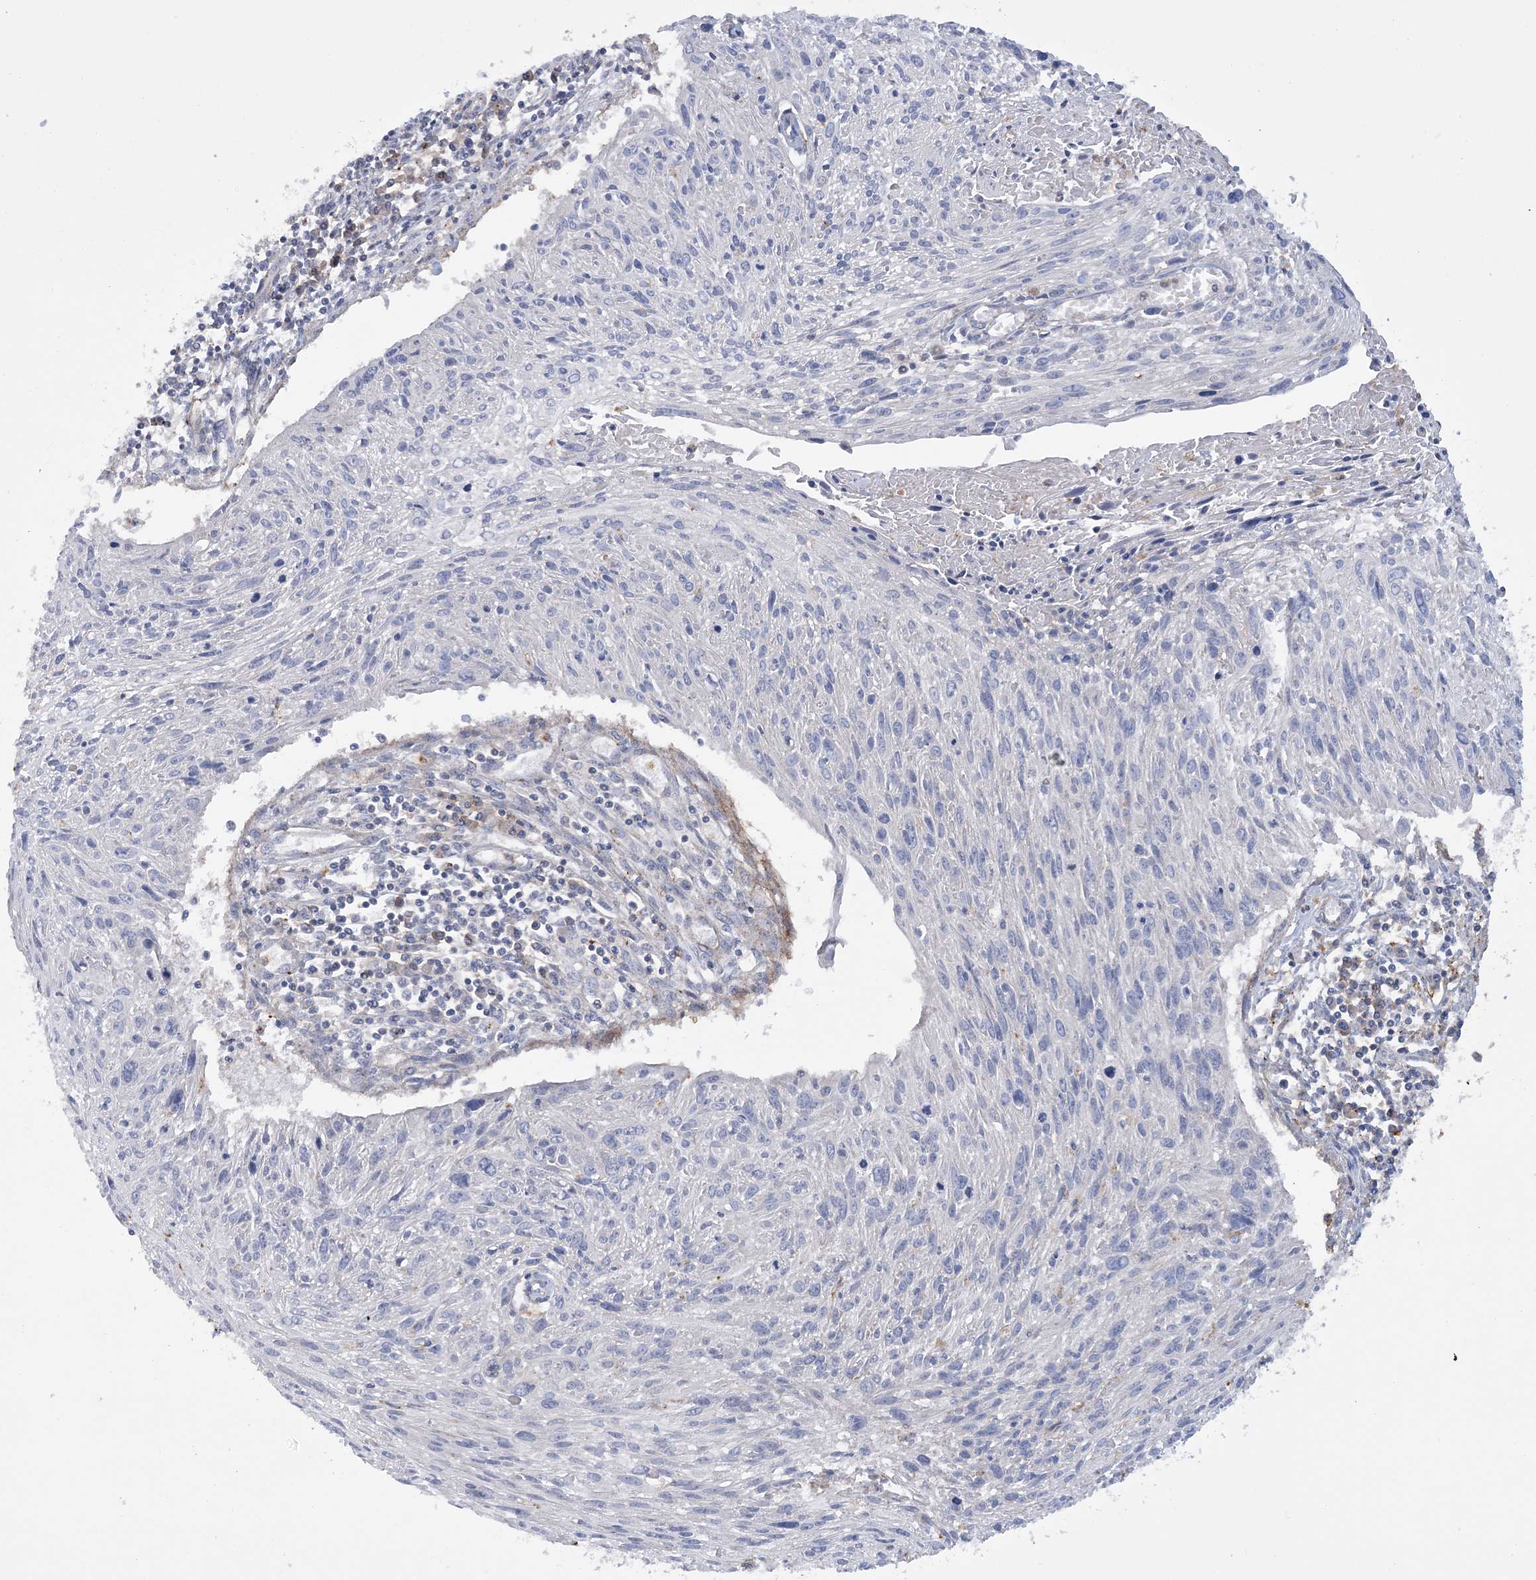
{"staining": {"intensity": "negative", "quantity": "none", "location": "none"}, "tissue": "cervical cancer", "cell_type": "Tumor cells", "image_type": "cancer", "snomed": [{"axis": "morphology", "description": "Squamous cell carcinoma, NOS"}, {"axis": "topography", "description": "Cervix"}], "caption": "There is no significant staining in tumor cells of cervical cancer (squamous cell carcinoma).", "gene": "ARSJ", "patient": {"sex": "female", "age": 51}}